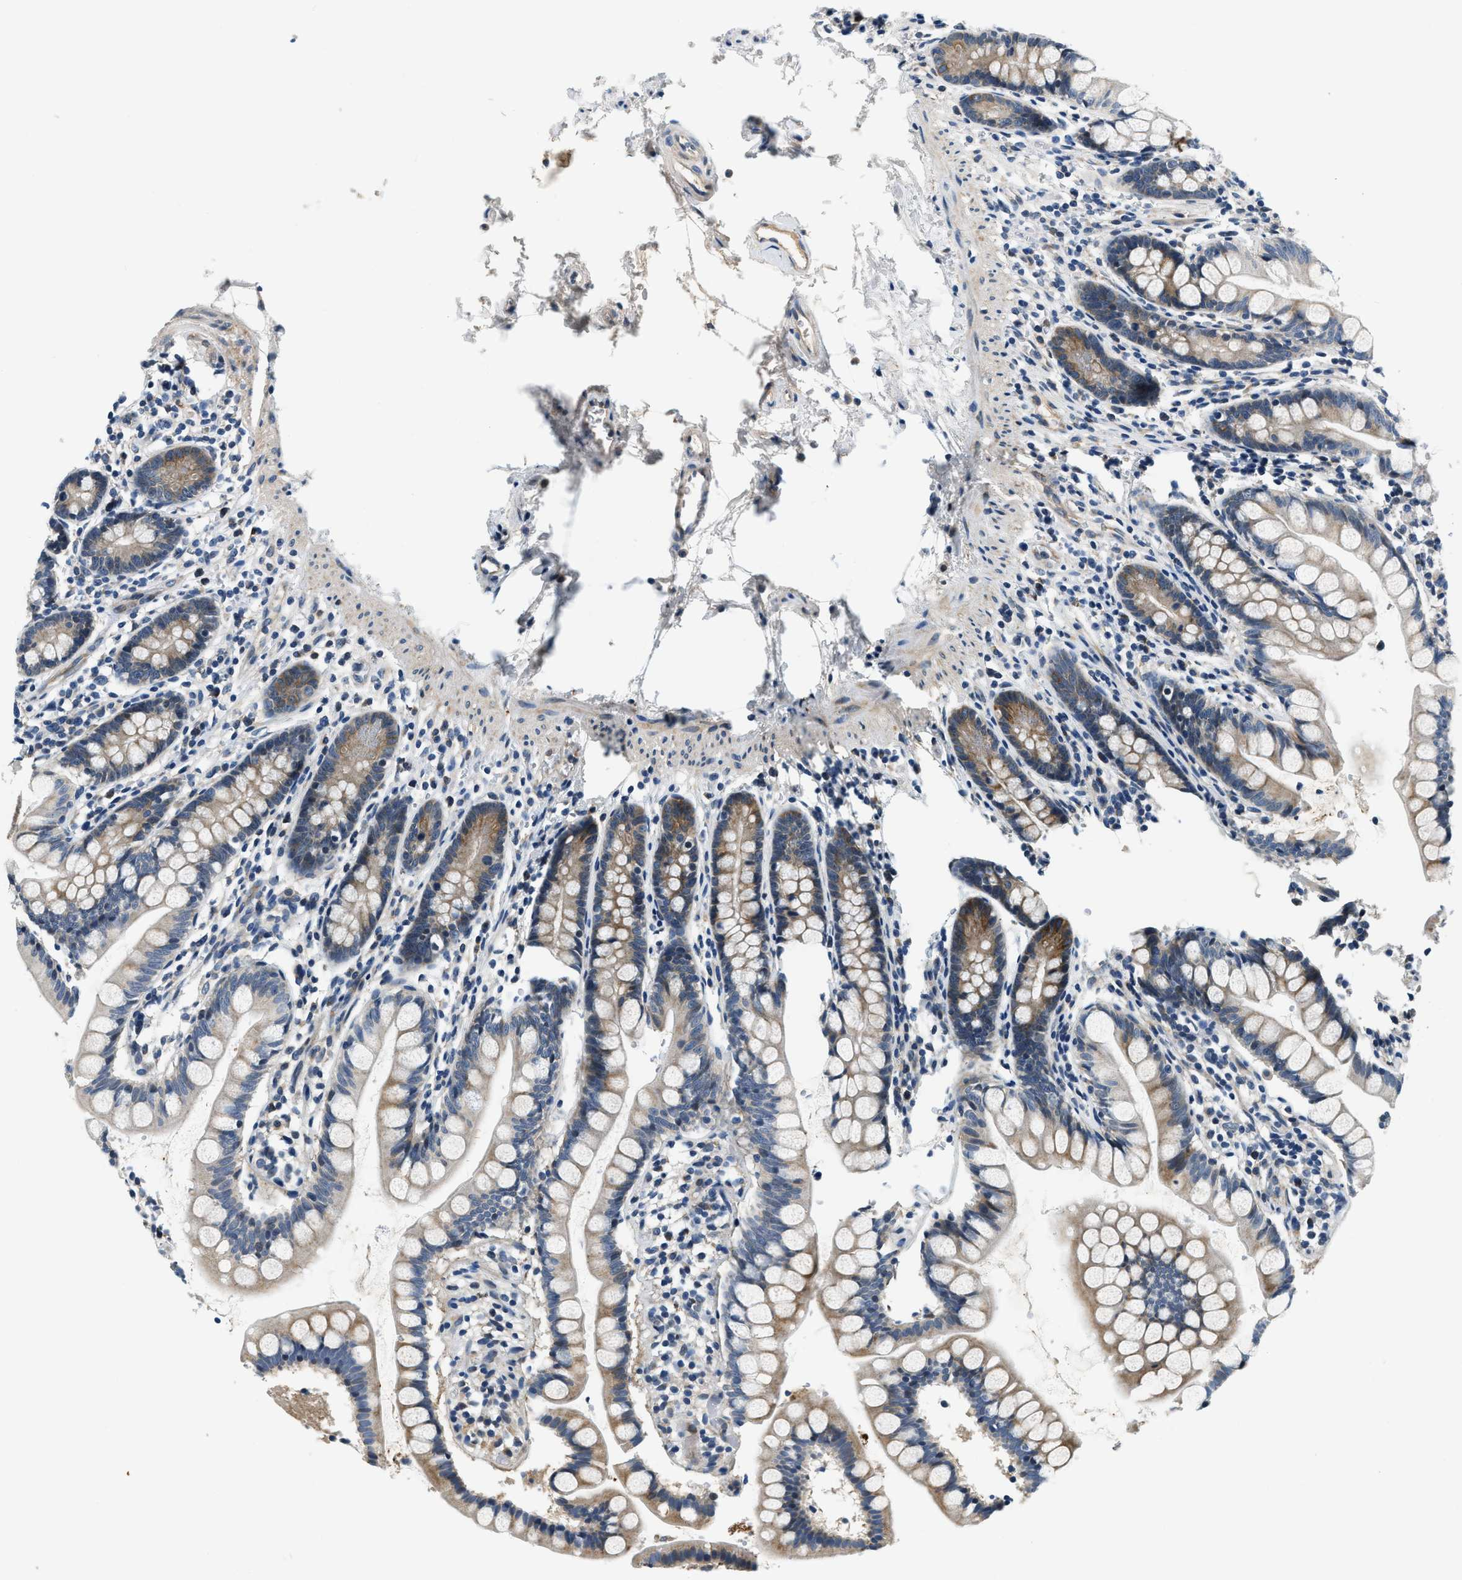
{"staining": {"intensity": "weak", "quantity": "25%-75%", "location": "cytoplasmic/membranous"}, "tissue": "small intestine", "cell_type": "Glandular cells", "image_type": "normal", "snomed": [{"axis": "morphology", "description": "Normal tissue, NOS"}, {"axis": "topography", "description": "Small intestine"}], "caption": "Protein staining shows weak cytoplasmic/membranous staining in about 25%-75% of glandular cells in benign small intestine.", "gene": "YAE1", "patient": {"sex": "female", "age": 84}}